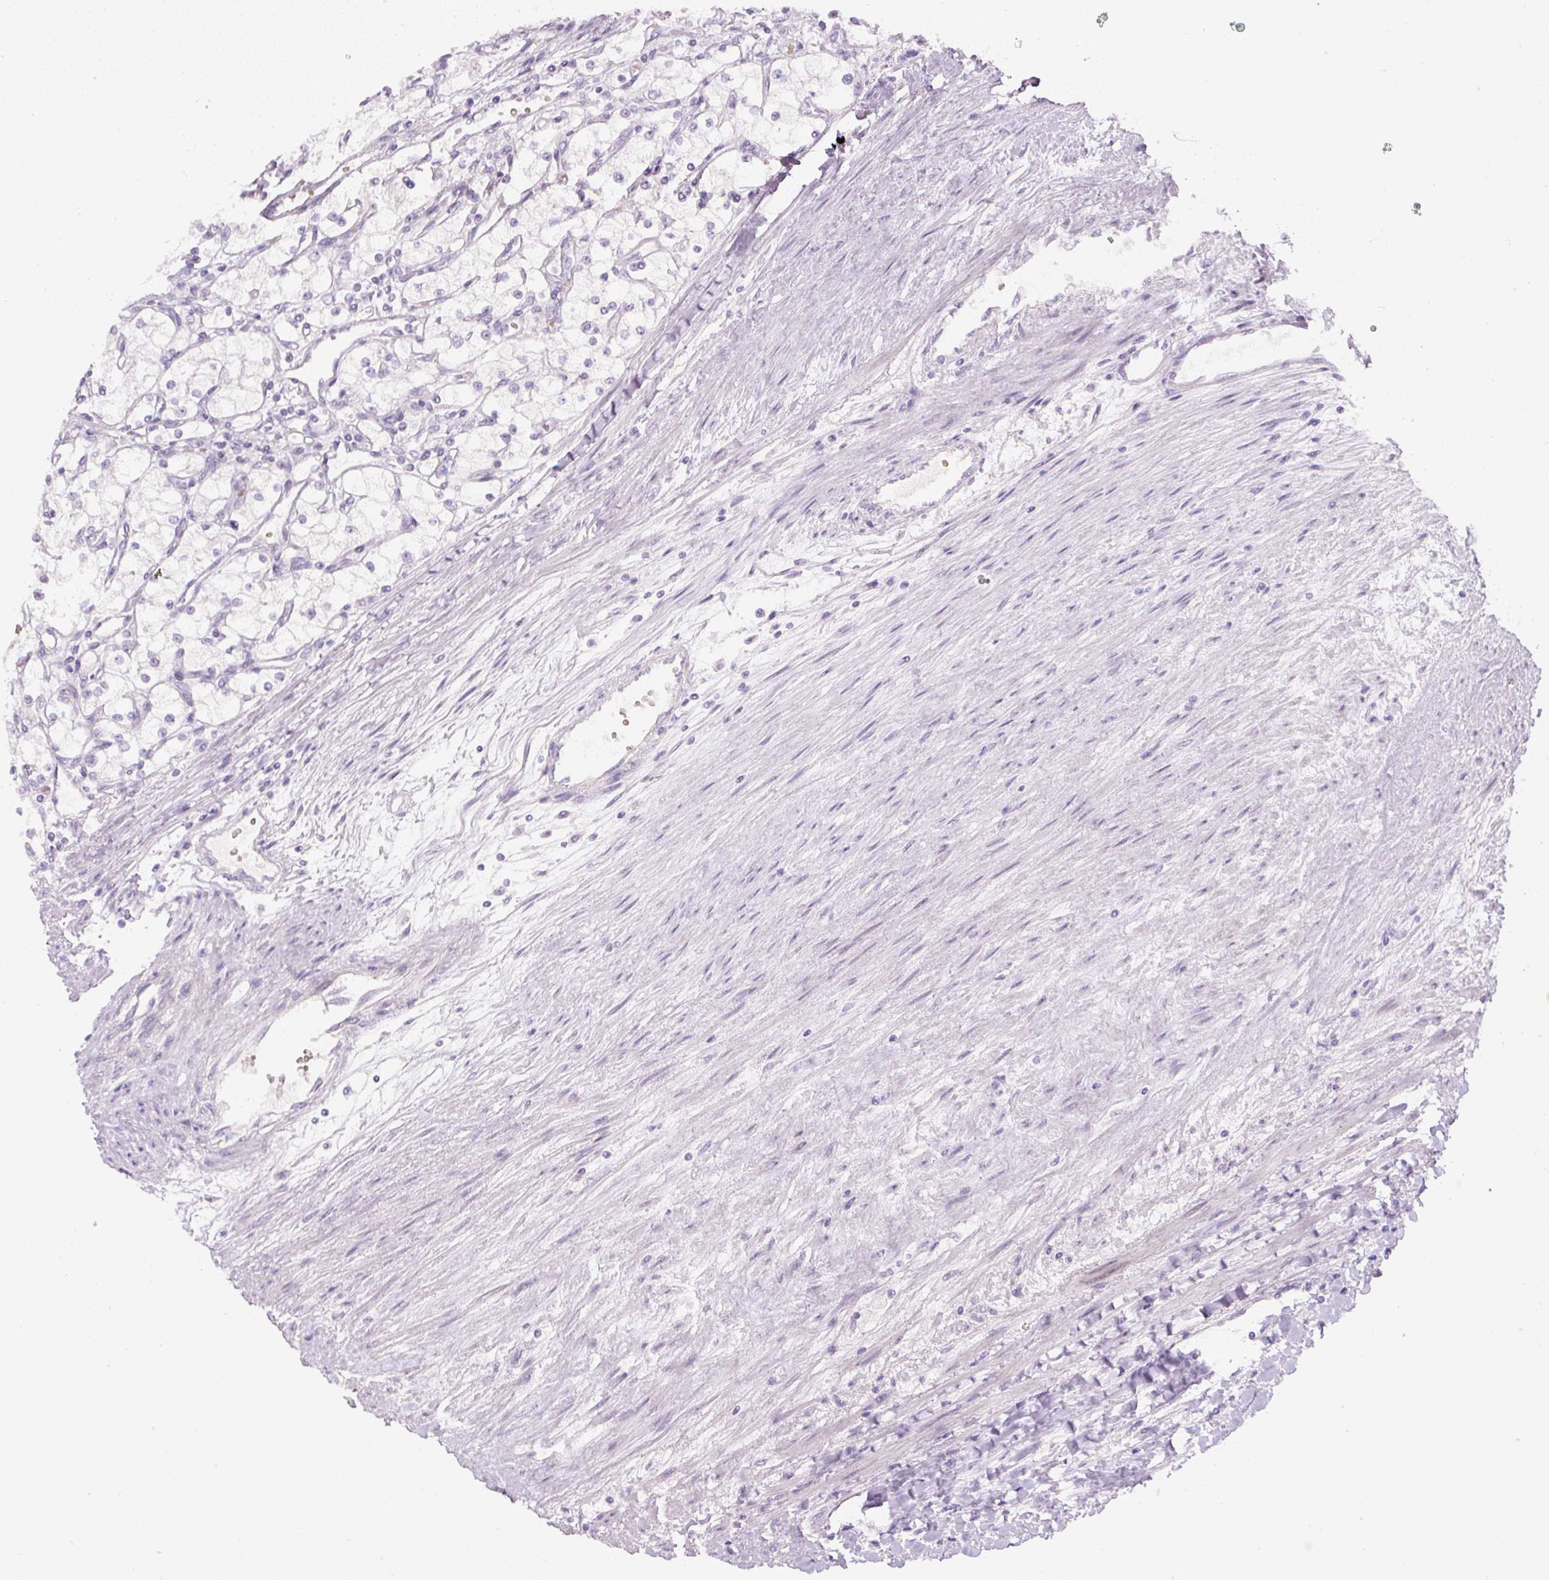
{"staining": {"intensity": "negative", "quantity": "none", "location": "none"}, "tissue": "renal cancer", "cell_type": "Tumor cells", "image_type": "cancer", "snomed": [{"axis": "morphology", "description": "Adenocarcinoma, NOS"}, {"axis": "topography", "description": "Kidney"}], "caption": "The immunohistochemistry (IHC) photomicrograph has no significant positivity in tumor cells of renal cancer (adenocarcinoma) tissue. (DAB (3,3'-diaminobenzidine) immunohistochemistry (IHC) visualized using brightfield microscopy, high magnification).", "gene": "FGFBP3", "patient": {"sex": "male", "age": 80}}